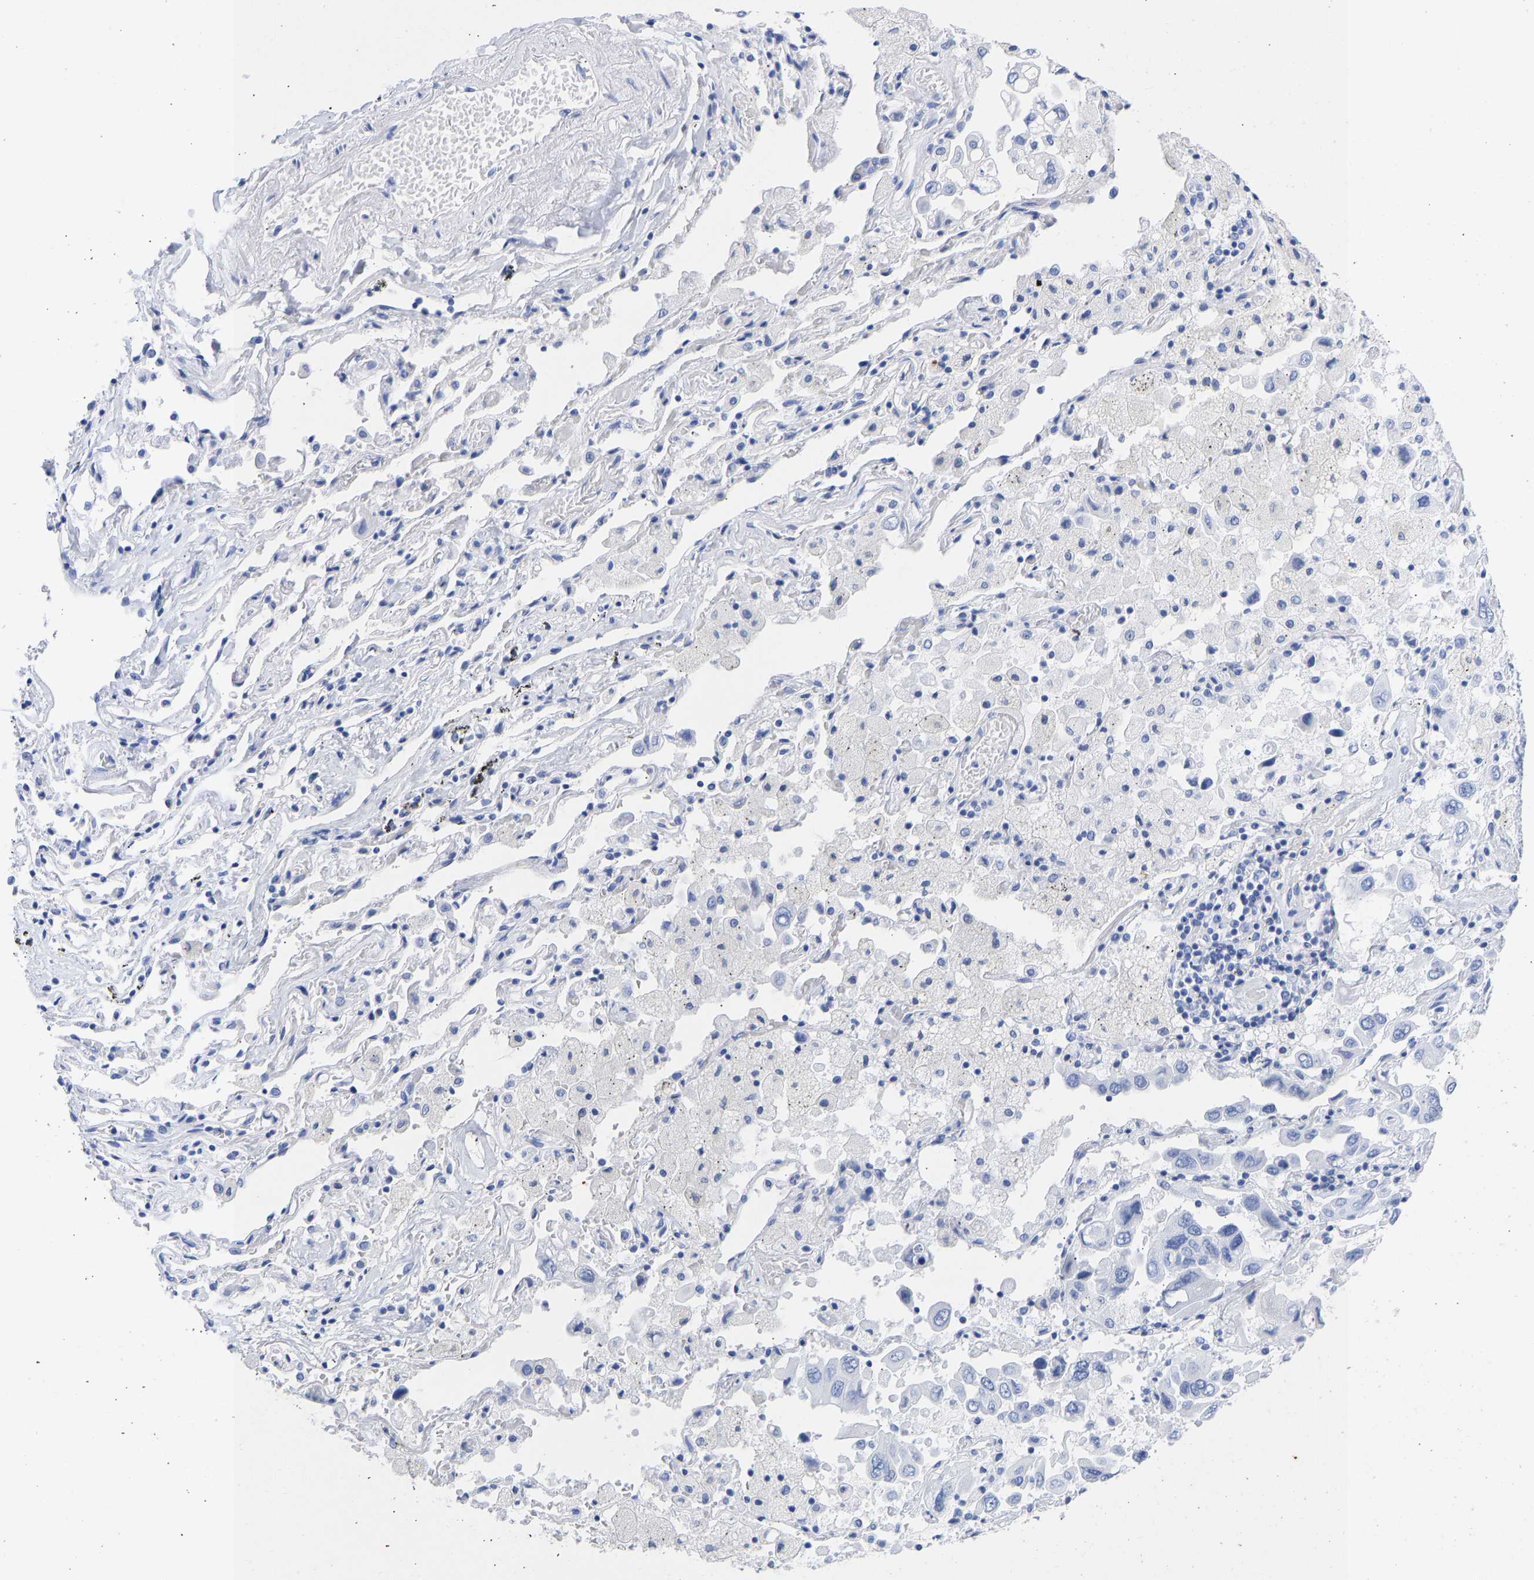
{"staining": {"intensity": "negative", "quantity": "none", "location": "none"}, "tissue": "lung cancer", "cell_type": "Tumor cells", "image_type": "cancer", "snomed": [{"axis": "morphology", "description": "Adenocarcinoma, NOS"}, {"axis": "topography", "description": "Lung"}], "caption": "DAB immunohistochemical staining of human adenocarcinoma (lung) reveals no significant positivity in tumor cells.", "gene": "KRT1", "patient": {"sex": "male", "age": 64}}